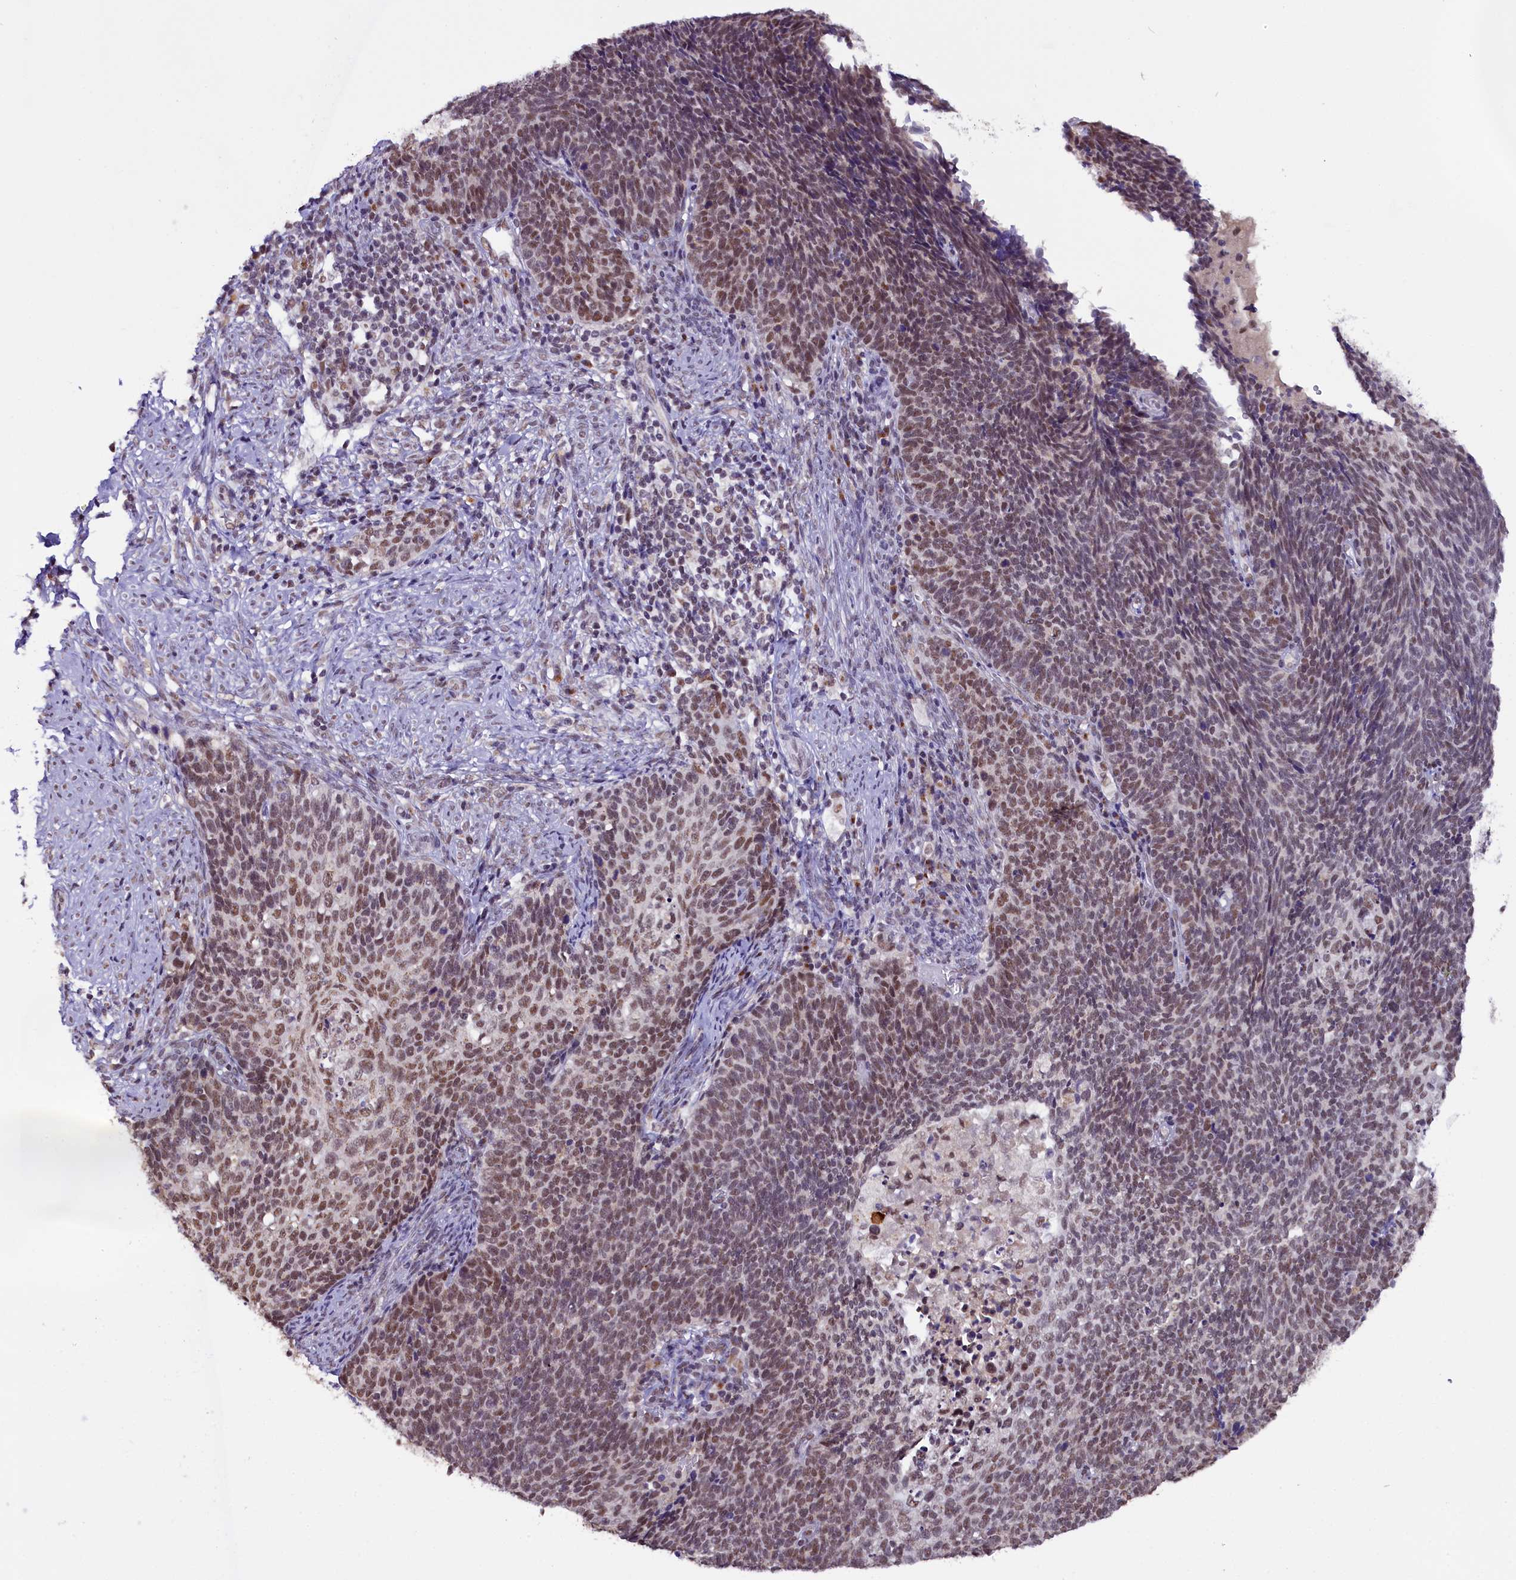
{"staining": {"intensity": "moderate", "quantity": "25%-75%", "location": "cytoplasmic/membranous,nuclear"}, "tissue": "cervical cancer", "cell_type": "Tumor cells", "image_type": "cancer", "snomed": [{"axis": "morphology", "description": "Squamous cell carcinoma, NOS"}, {"axis": "topography", "description": "Cervix"}], "caption": "An immunohistochemistry image of tumor tissue is shown. Protein staining in brown shows moderate cytoplasmic/membranous and nuclear positivity in cervical cancer (squamous cell carcinoma) within tumor cells.", "gene": "NCBP1", "patient": {"sex": "female", "age": 39}}